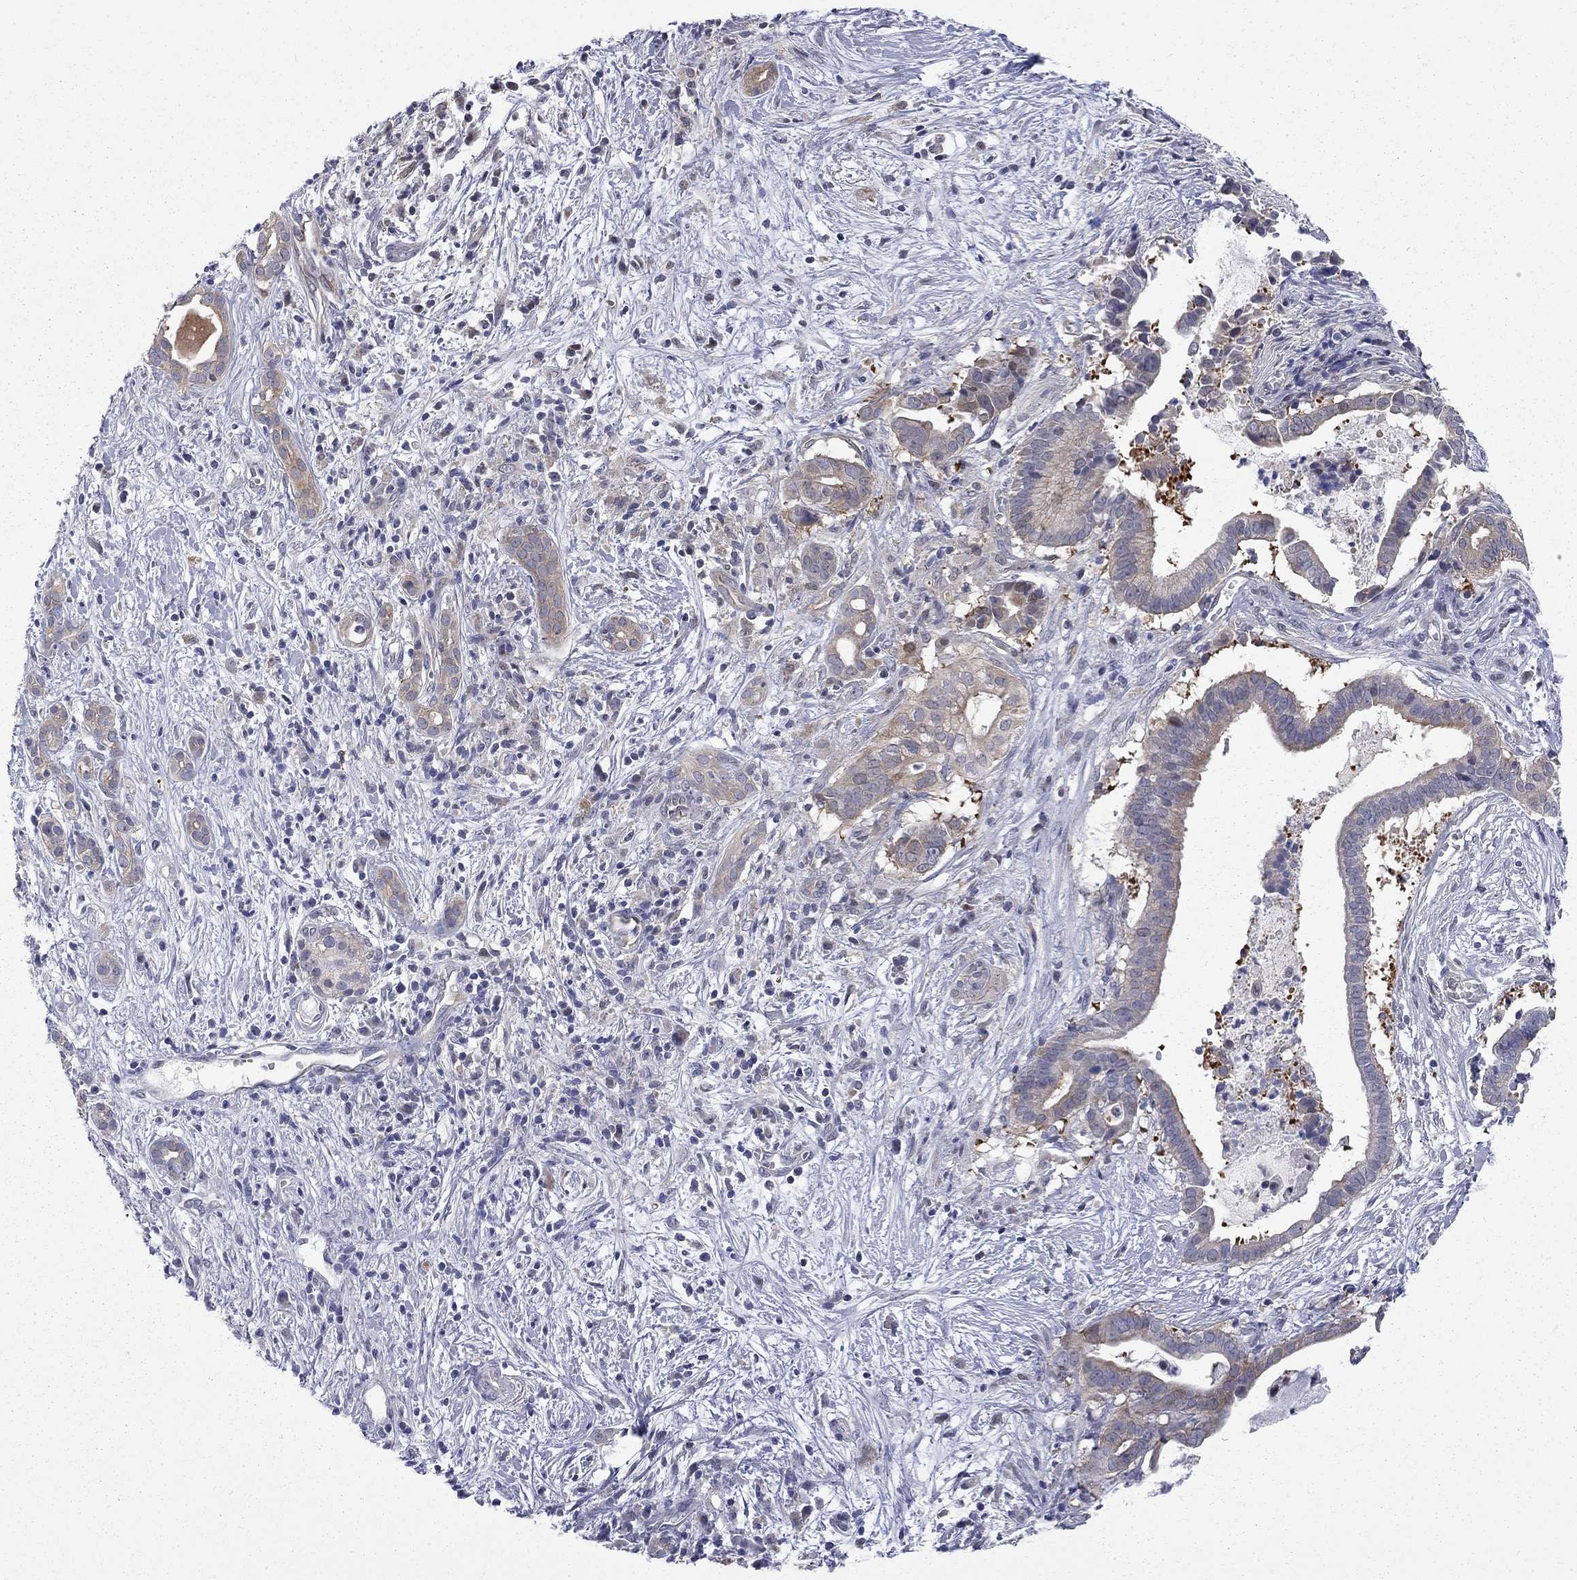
{"staining": {"intensity": "moderate", "quantity": "<25%", "location": "cytoplasmic/membranous"}, "tissue": "pancreatic cancer", "cell_type": "Tumor cells", "image_type": "cancer", "snomed": [{"axis": "morphology", "description": "Adenocarcinoma, NOS"}, {"axis": "topography", "description": "Pancreas"}], "caption": "A histopathology image showing moderate cytoplasmic/membranous staining in about <25% of tumor cells in pancreatic cancer (adenocarcinoma), as visualized by brown immunohistochemical staining.", "gene": "GALNT8", "patient": {"sex": "male", "age": 61}}